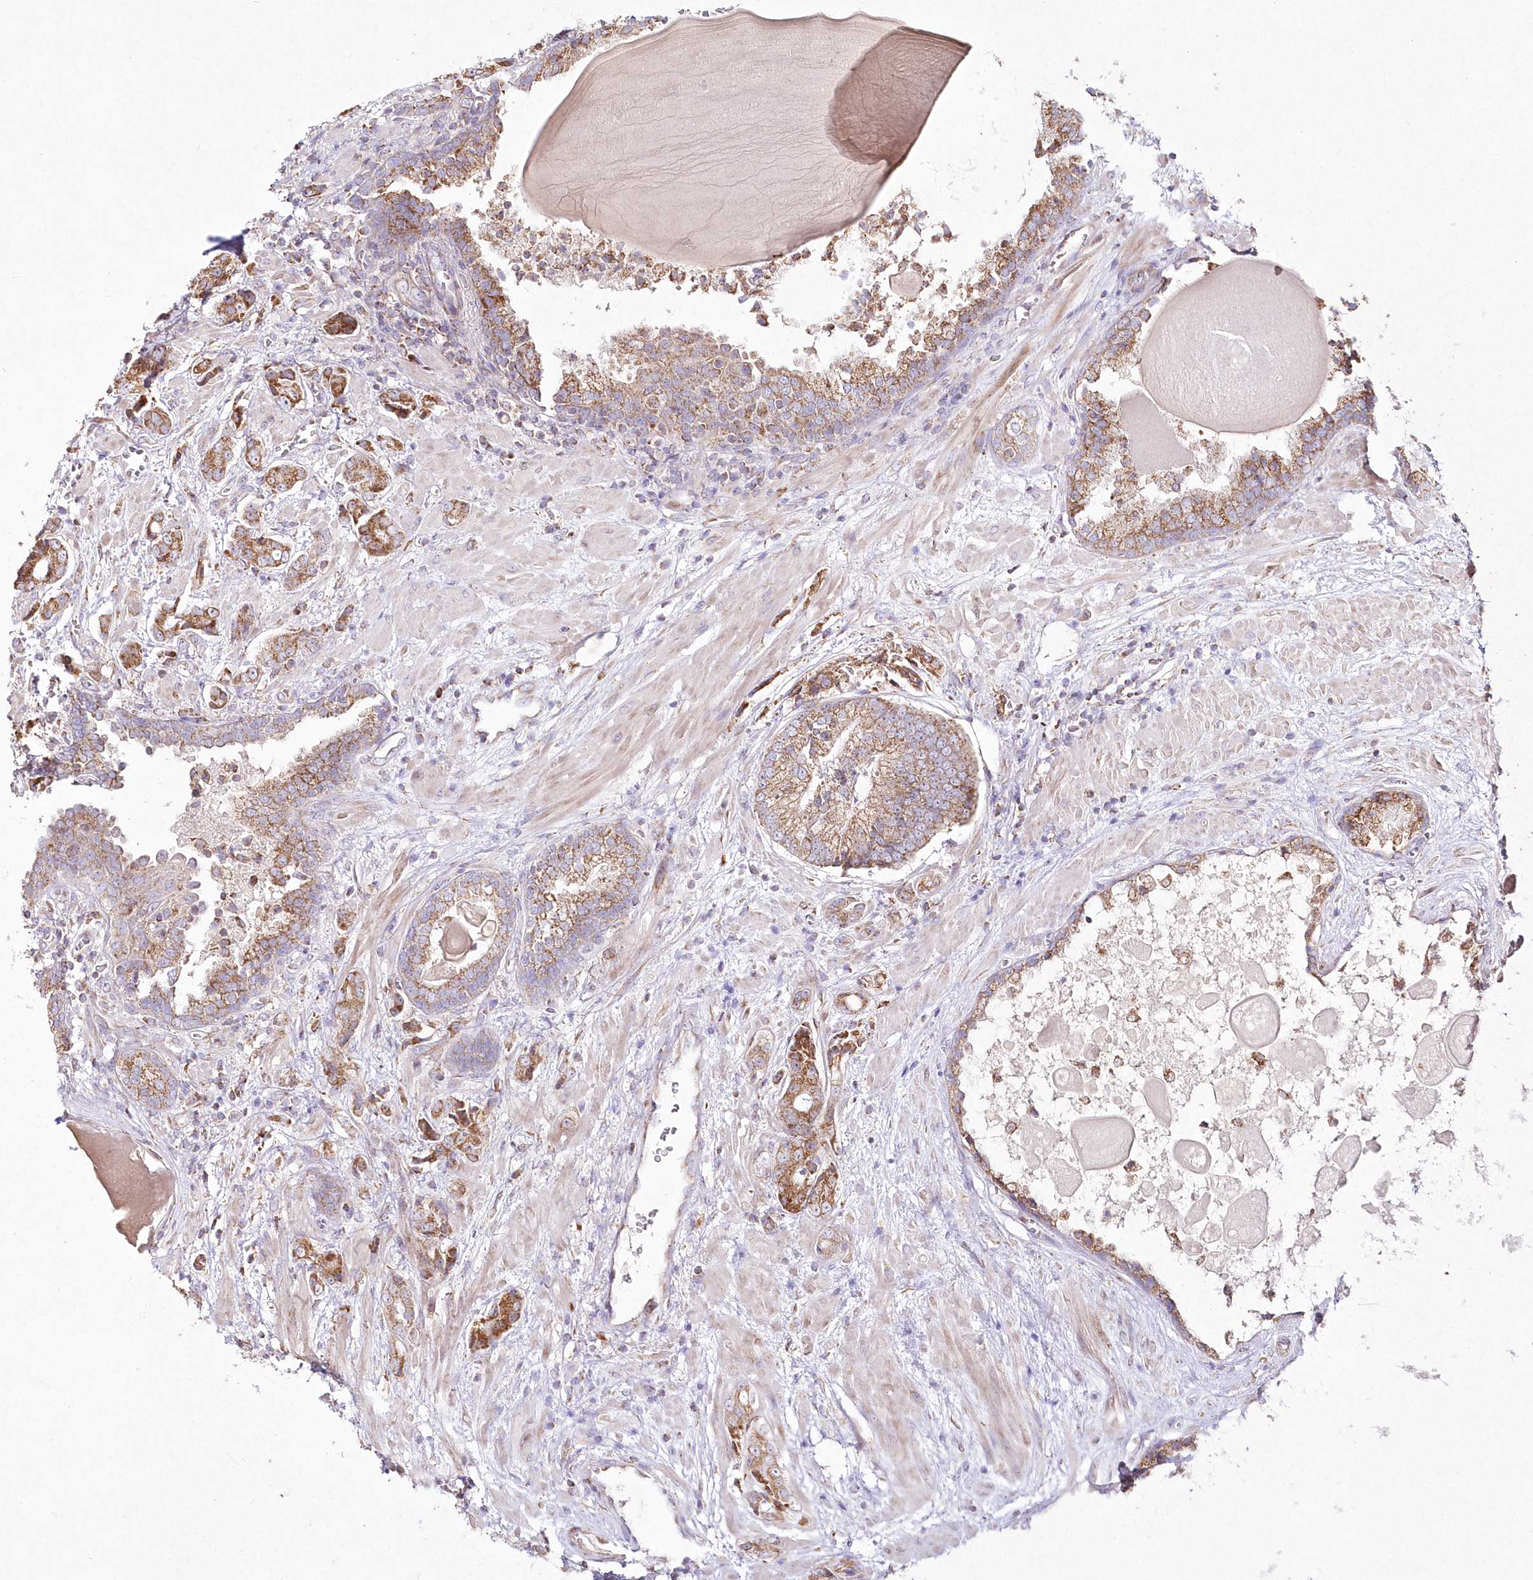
{"staining": {"intensity": "moderate", "quantity": ">75%", "location": "cytoplasmic/membranous"}, "tissue": "prostate cancer", "cell_type": "Tumor cells", "image_type": "cancer", "snomed": [{"axis": "morphology", "description": "Adenocarcinoma, High grade"}, {"axis": "topography", "description": "Prostate"}], "caption": "A medium amount of moderate cytoplasmic/membranous staining is seen in about >75% of tumor cells in prostate cancer tissue.", "gene": "DNA2", "patient": {"sex": "male", "age": 57}}